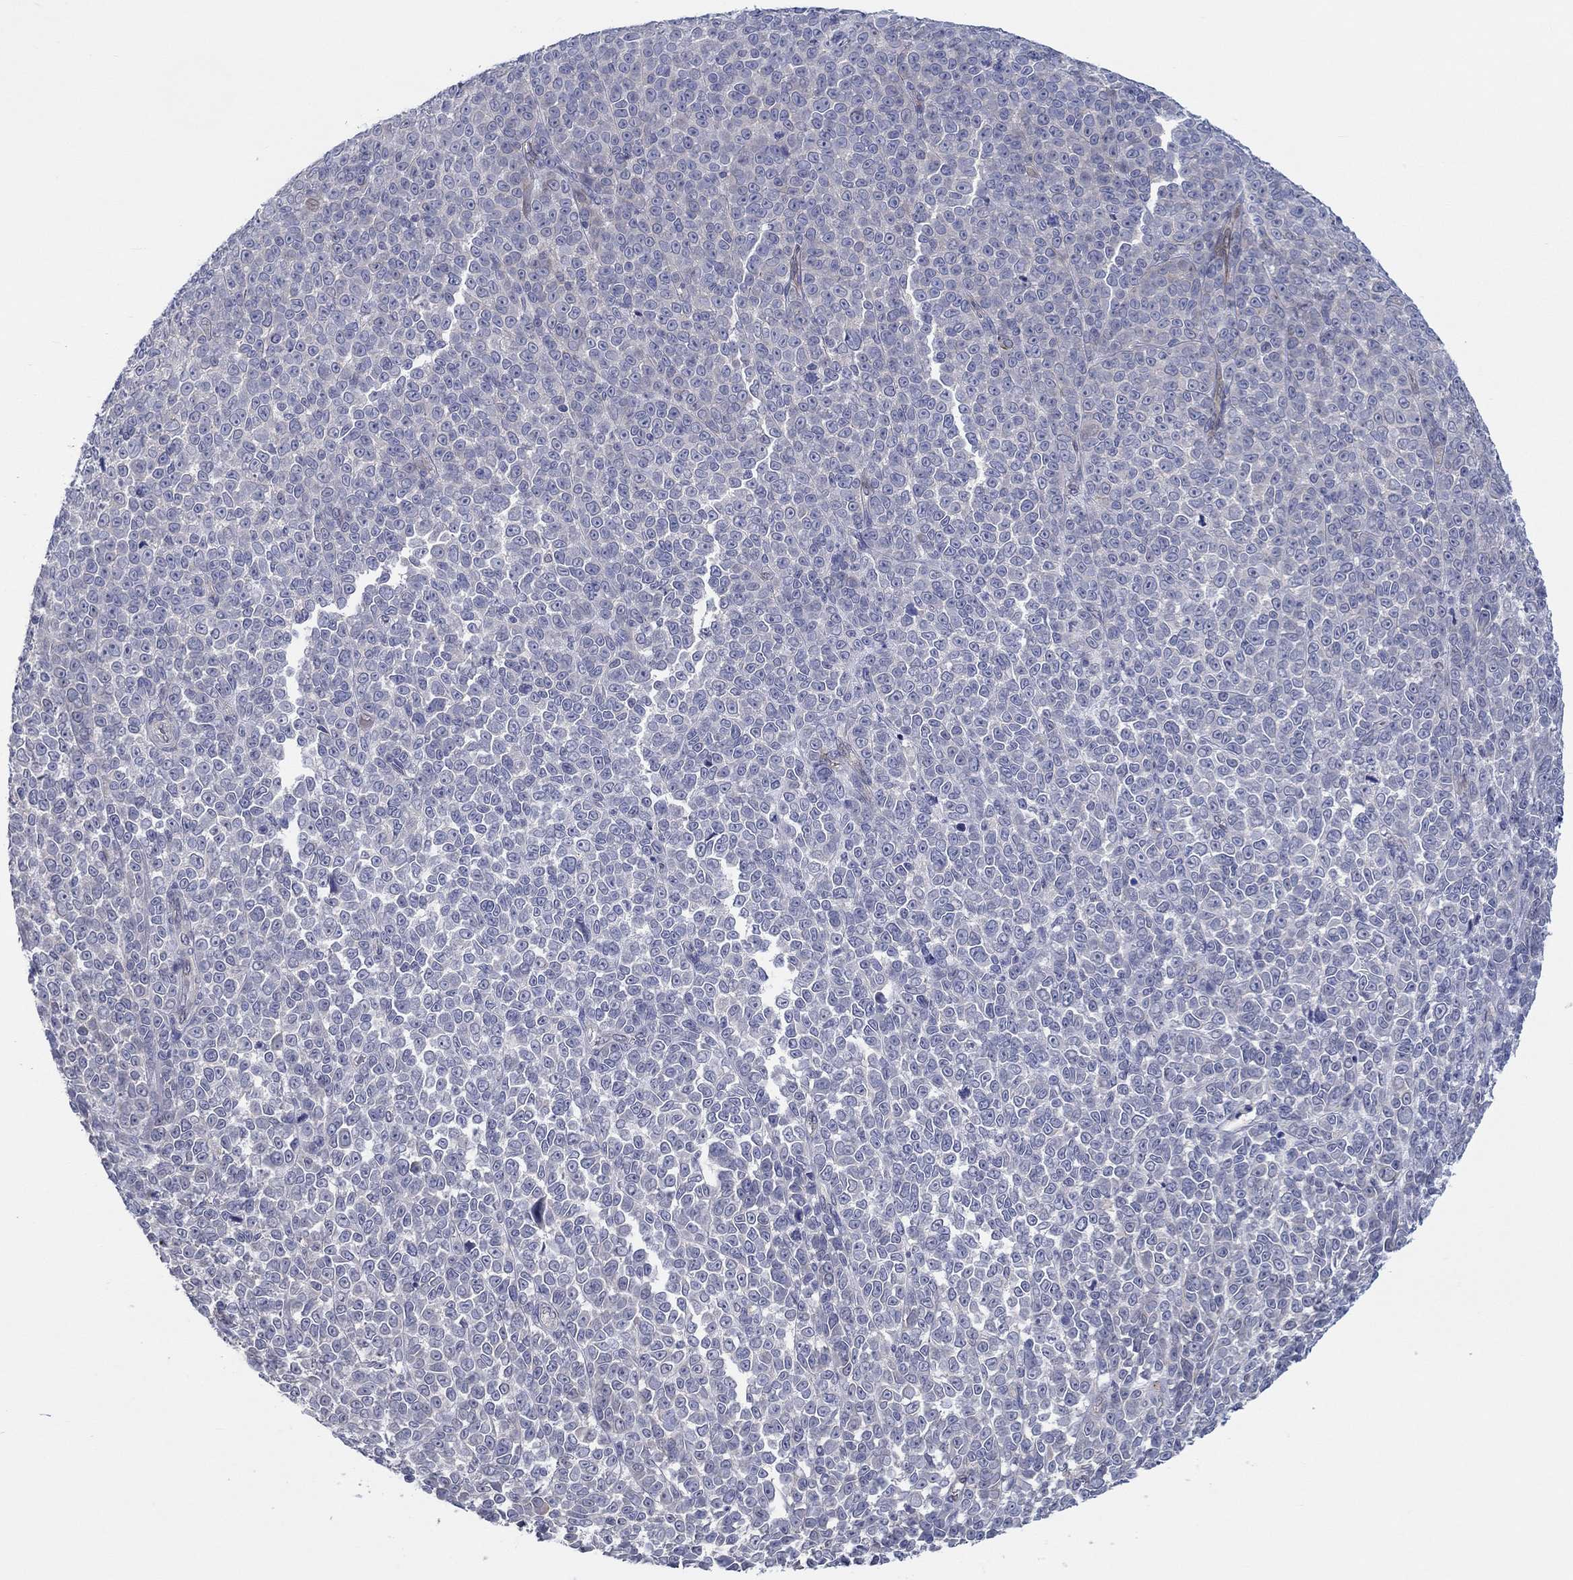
{"staining": {"intensity": "negative", "quantity": "none", "location": "none"}, "tissue": "melanoma", "cell_type": "Tumor cells", "image_type": "cancer", "snomed": [{"axis": "morphology", "description": "Malignant melanoma, NOS"}, {"axis": "topography", "description": "Skin"}], "caption": "The histopathology image exhibits no significant positivity in tumor cells of malignant melanoma. The staining was performed using DAB to visualize the protein expression in brown, while the nuclei were stained in blue with hematoxylin (Magnification: 20x).", "gene": "ERMP1", "patient": {"sex": "female", "age": 95}}